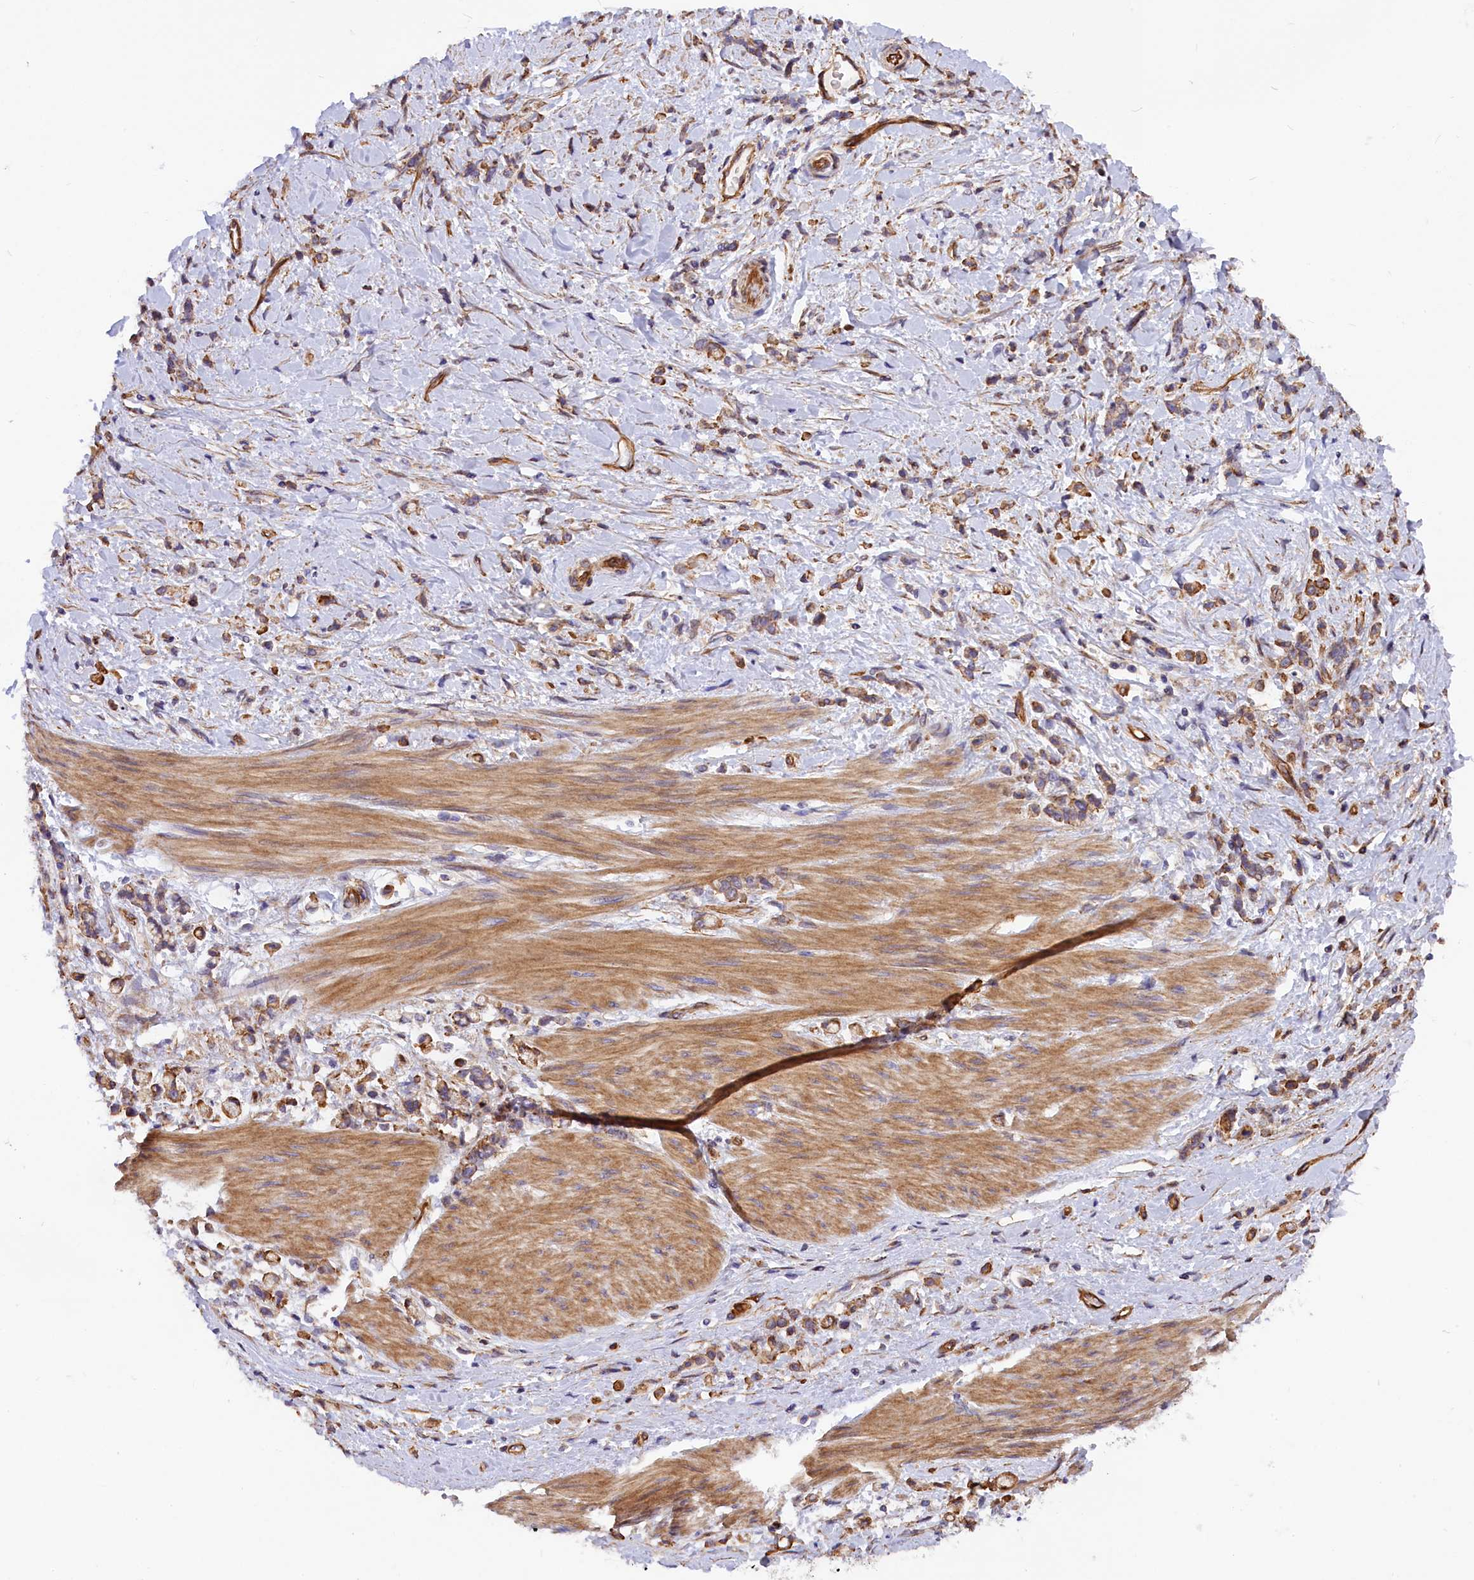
{"staining": {"intensity": "weak", "quantity": ">75%", "location": "cytoplasmic/membranous"}, "tissue": "stomach cancer", "cell_type": "Tumor cells", "image_type": "cancer", "snomed": [{"axis": "morphology", "description": "Adenocarcinoma, NOS"}, {"axis": "topography", "description": "Stomach"}], "caption": "About >75% of tumor cells in stomach adenocarcinoma reveal weak cytoplasmic/membranous protein staining as visualized by brown immunohistochemical staining.", "gene": "MED20", "patient": {"sex": "female", "age": 60}}